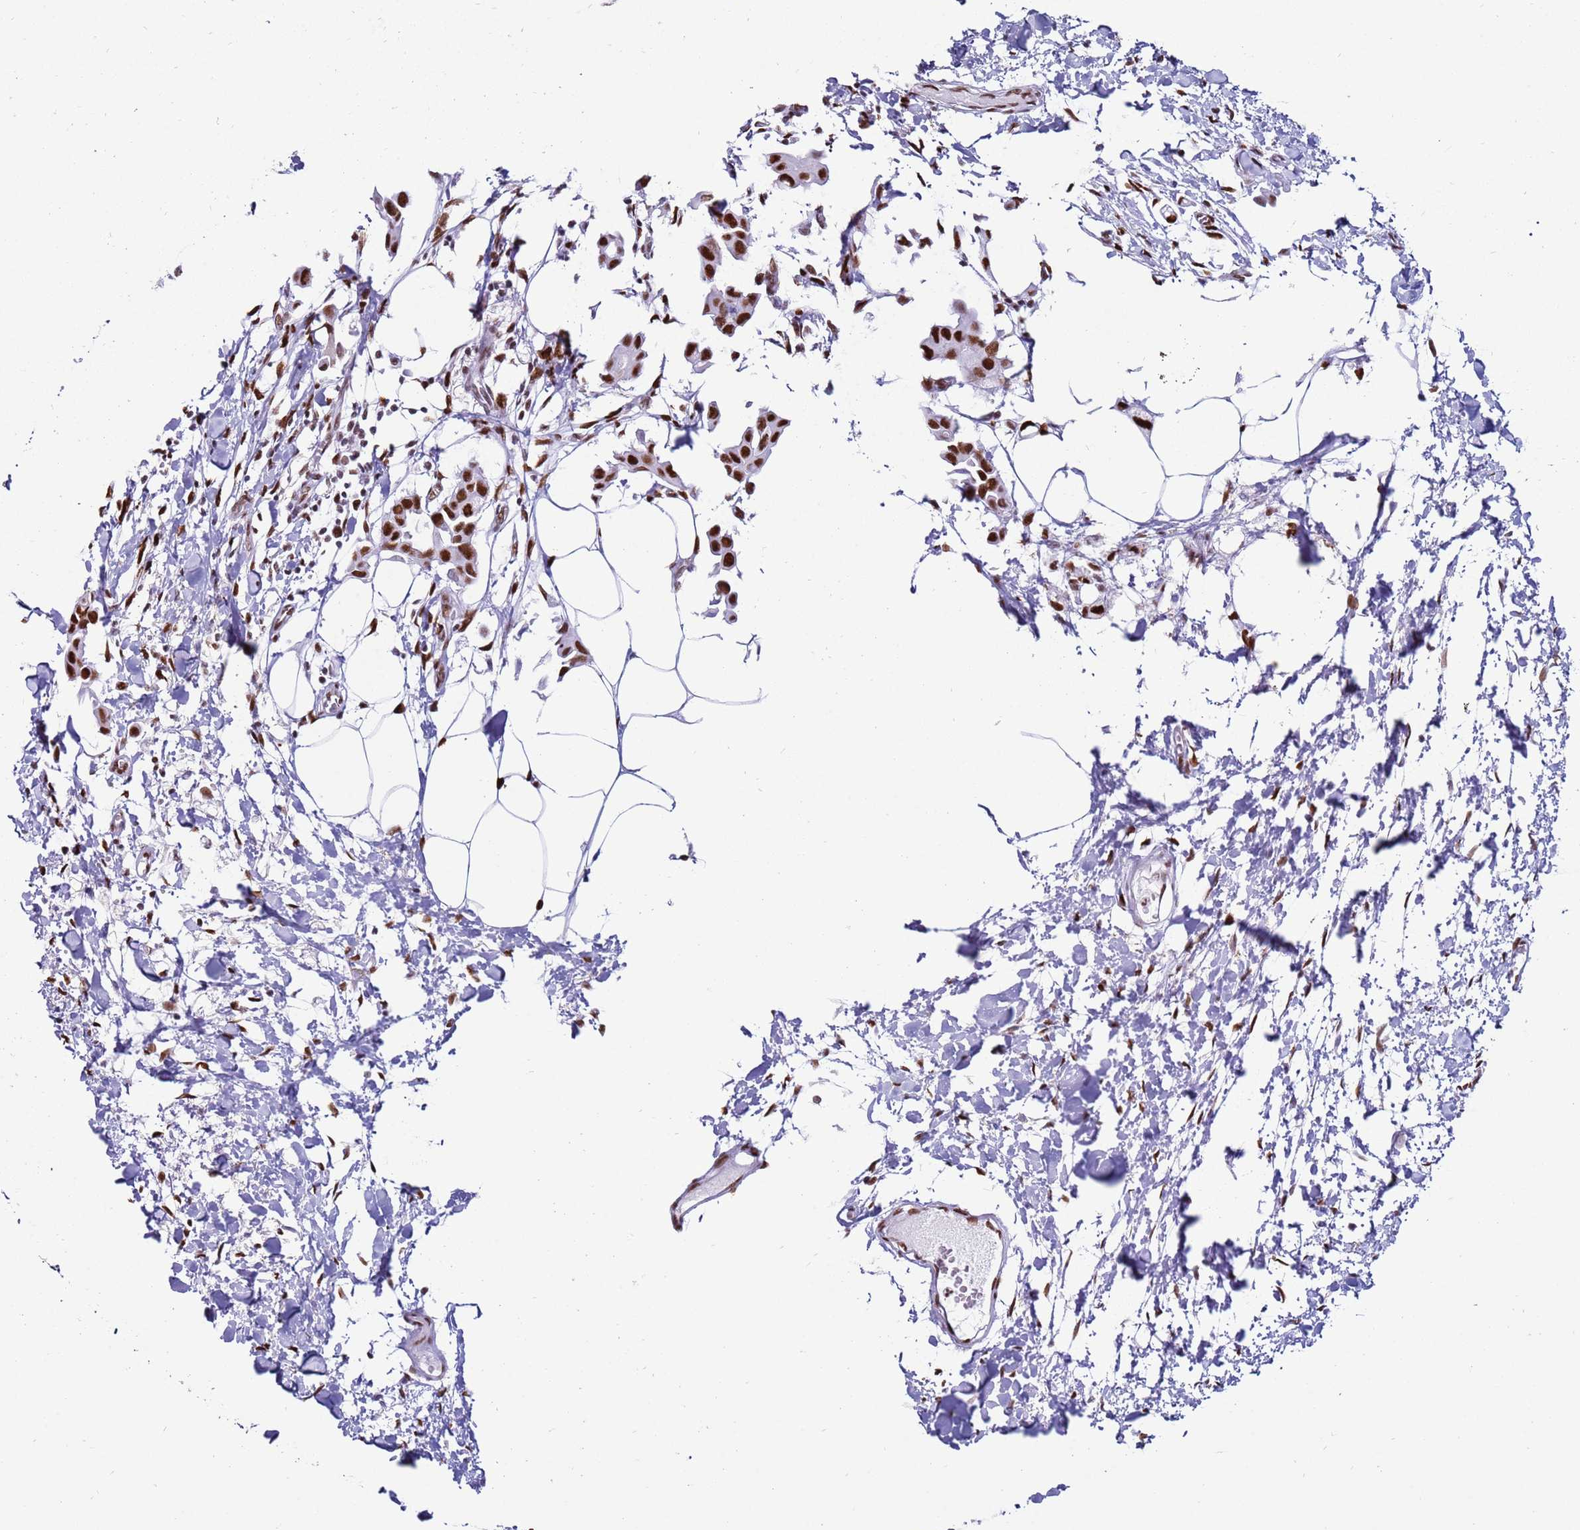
{"staining": {"intensity": "moderate", "quantity": ">75%", "location": "nuclear"}, "tissue": "breast cancer", "cell_type": "Tumor cells", "image_type": "cancer", "snomed": [{"axis": "morphology", "description": "Duct carcinoma"}, {"axis": "topography", "description": "Breast"}], "caption": "Brown immunohistochemical staining in breast invasive ductal carcinoma displays moderate nuclear positivity in approximately >75% of tumor cells.", "gene": "KPNA4", "patient": {"sex": "female", "age": 41}}